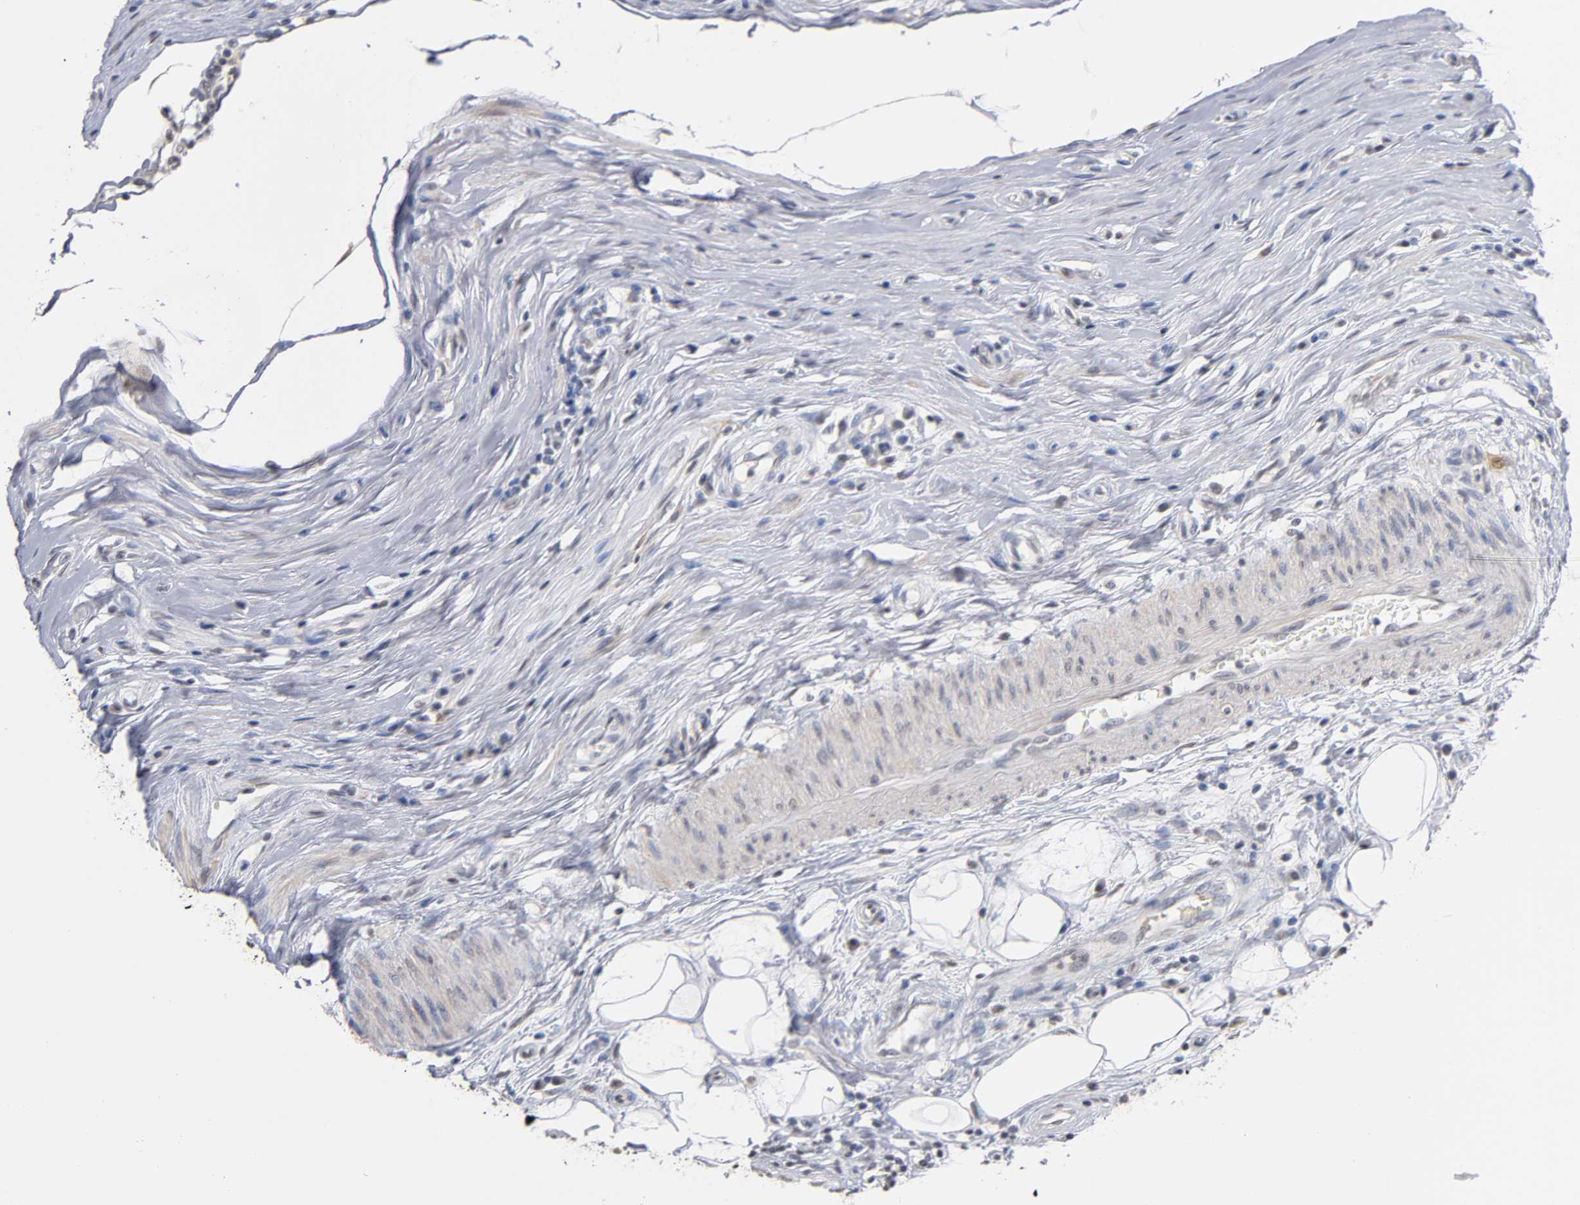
{"staining": {"intensity": "weak", "quantity": "25%-75%", "location": "cytoplasmic/membranous,nuclear"}, "tissue": "epididymis", "cell_type": "Glandular cells", "image_type": "normal", "snomed": [{"axis": "morphology", "description": "Normal tissue, NOS"}, {"axis": "morphology", "description": "Inflammation, NOS"}, {"axis": "topography", "description": "Epididymis"}], "caption": "IHC image of benign human epididymis stained for a protein (brown), which displays low levels of weak cytoplasmic/membranous,nuclear expression in approximately 25%-75% of glandular cells.", "gene": "CRABP2", "patient": {"sex": "male", "age": 84}}